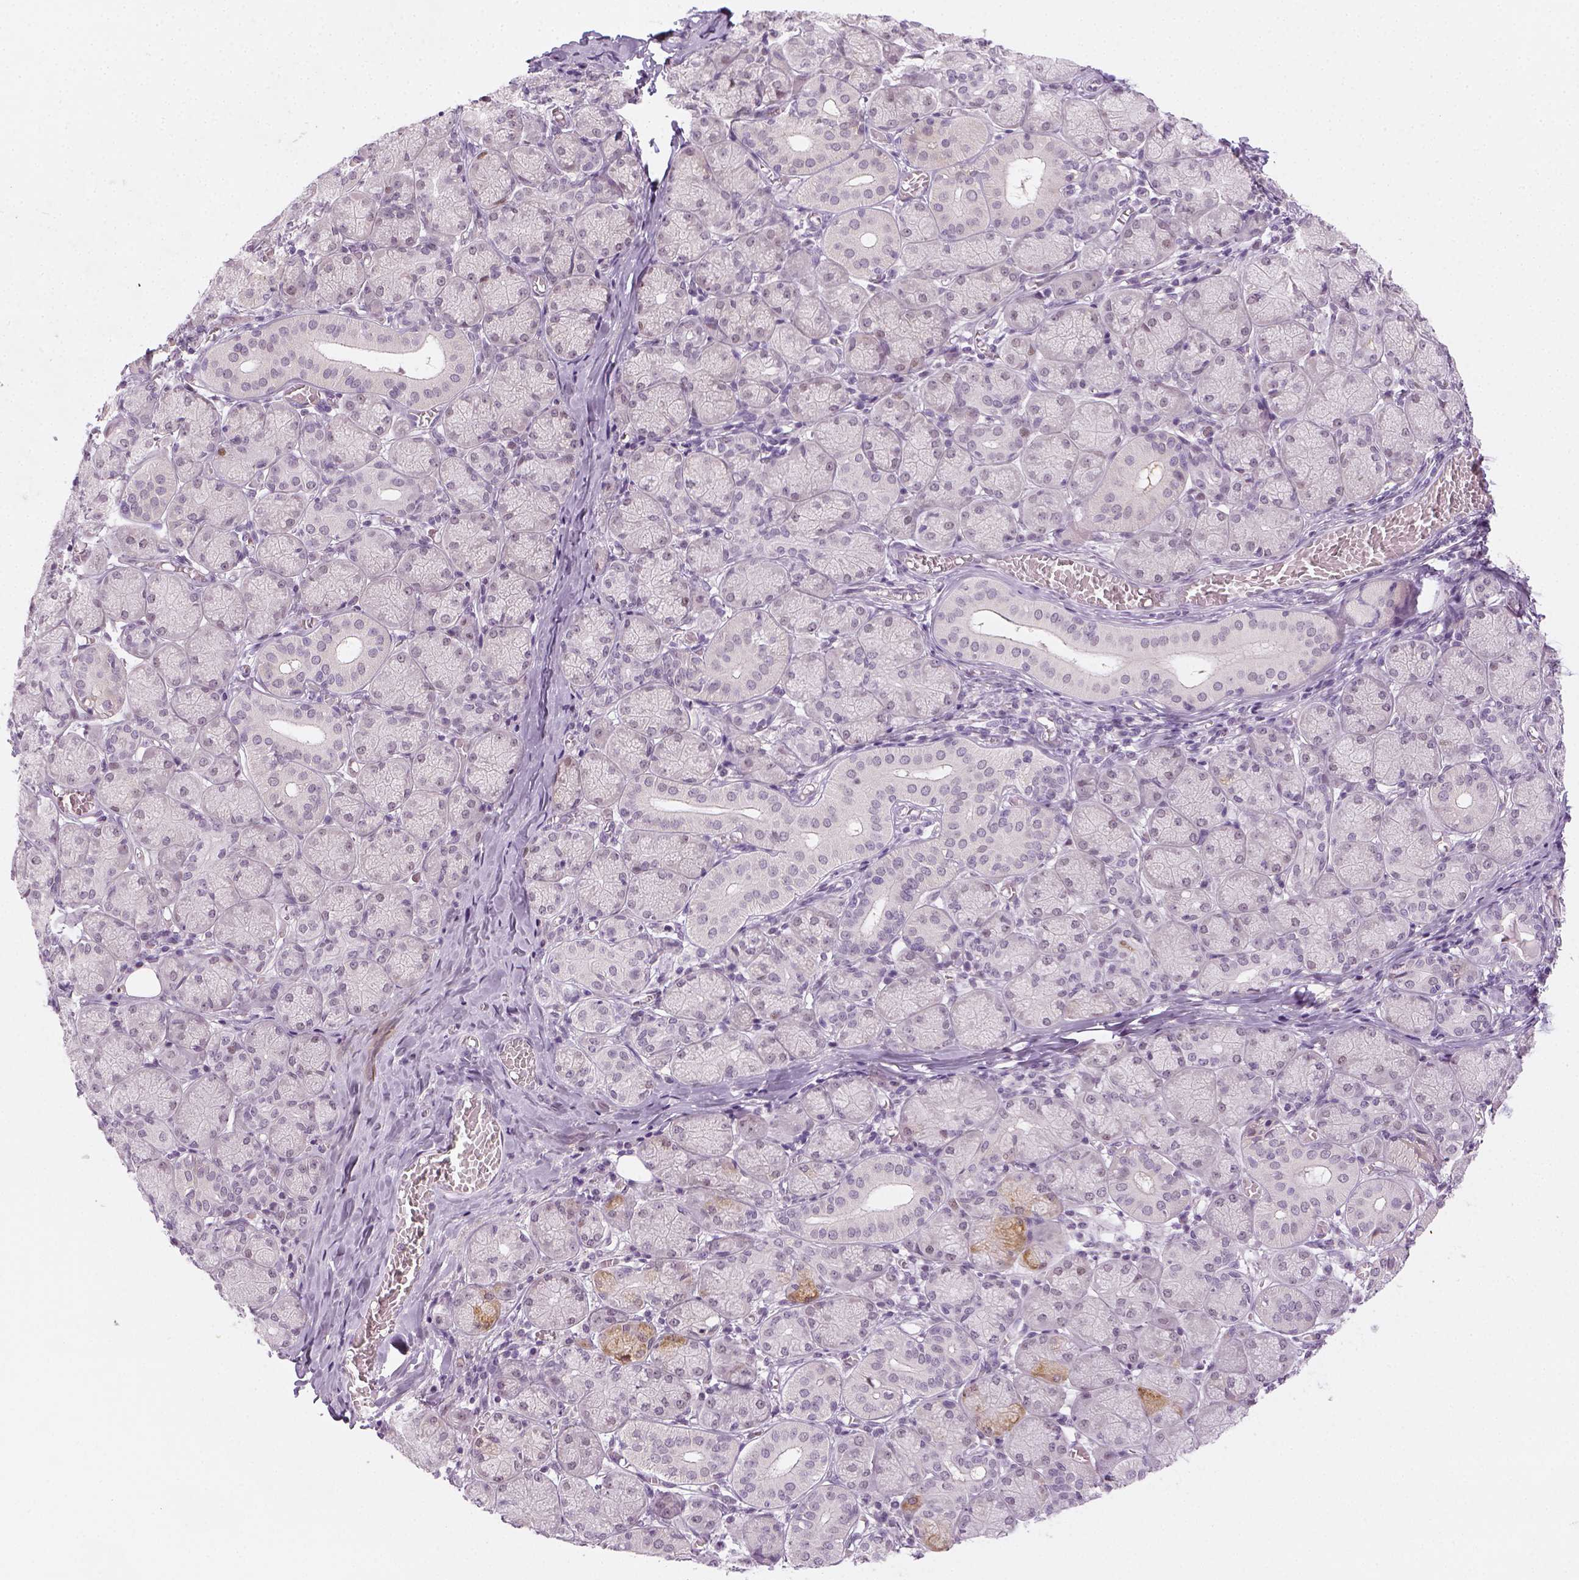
{"staining": {"intensity": "moderate", "quantity": "<25%", "location": "nuclear"}, "tissue": "salivary gland", "cell_type": "Glandular cells", "image_type": "normal", "snomed": [{"axis": "morphology", "description": "Normal tissue, NOS"}, {"axis": "topography", "description": "Salivary gland"}, {"axis": "topography", "description": "Peripheral nerve tissue"}], "caption": "Immunohistochemical staining of unremarkable human salivary gland shows moderate nuclear protein staining in approximately <25% of glandular cells. Nuclei are stained in blue.", "gene": "MAGEB3", "patient": {"sex": "female", "age": 24}}